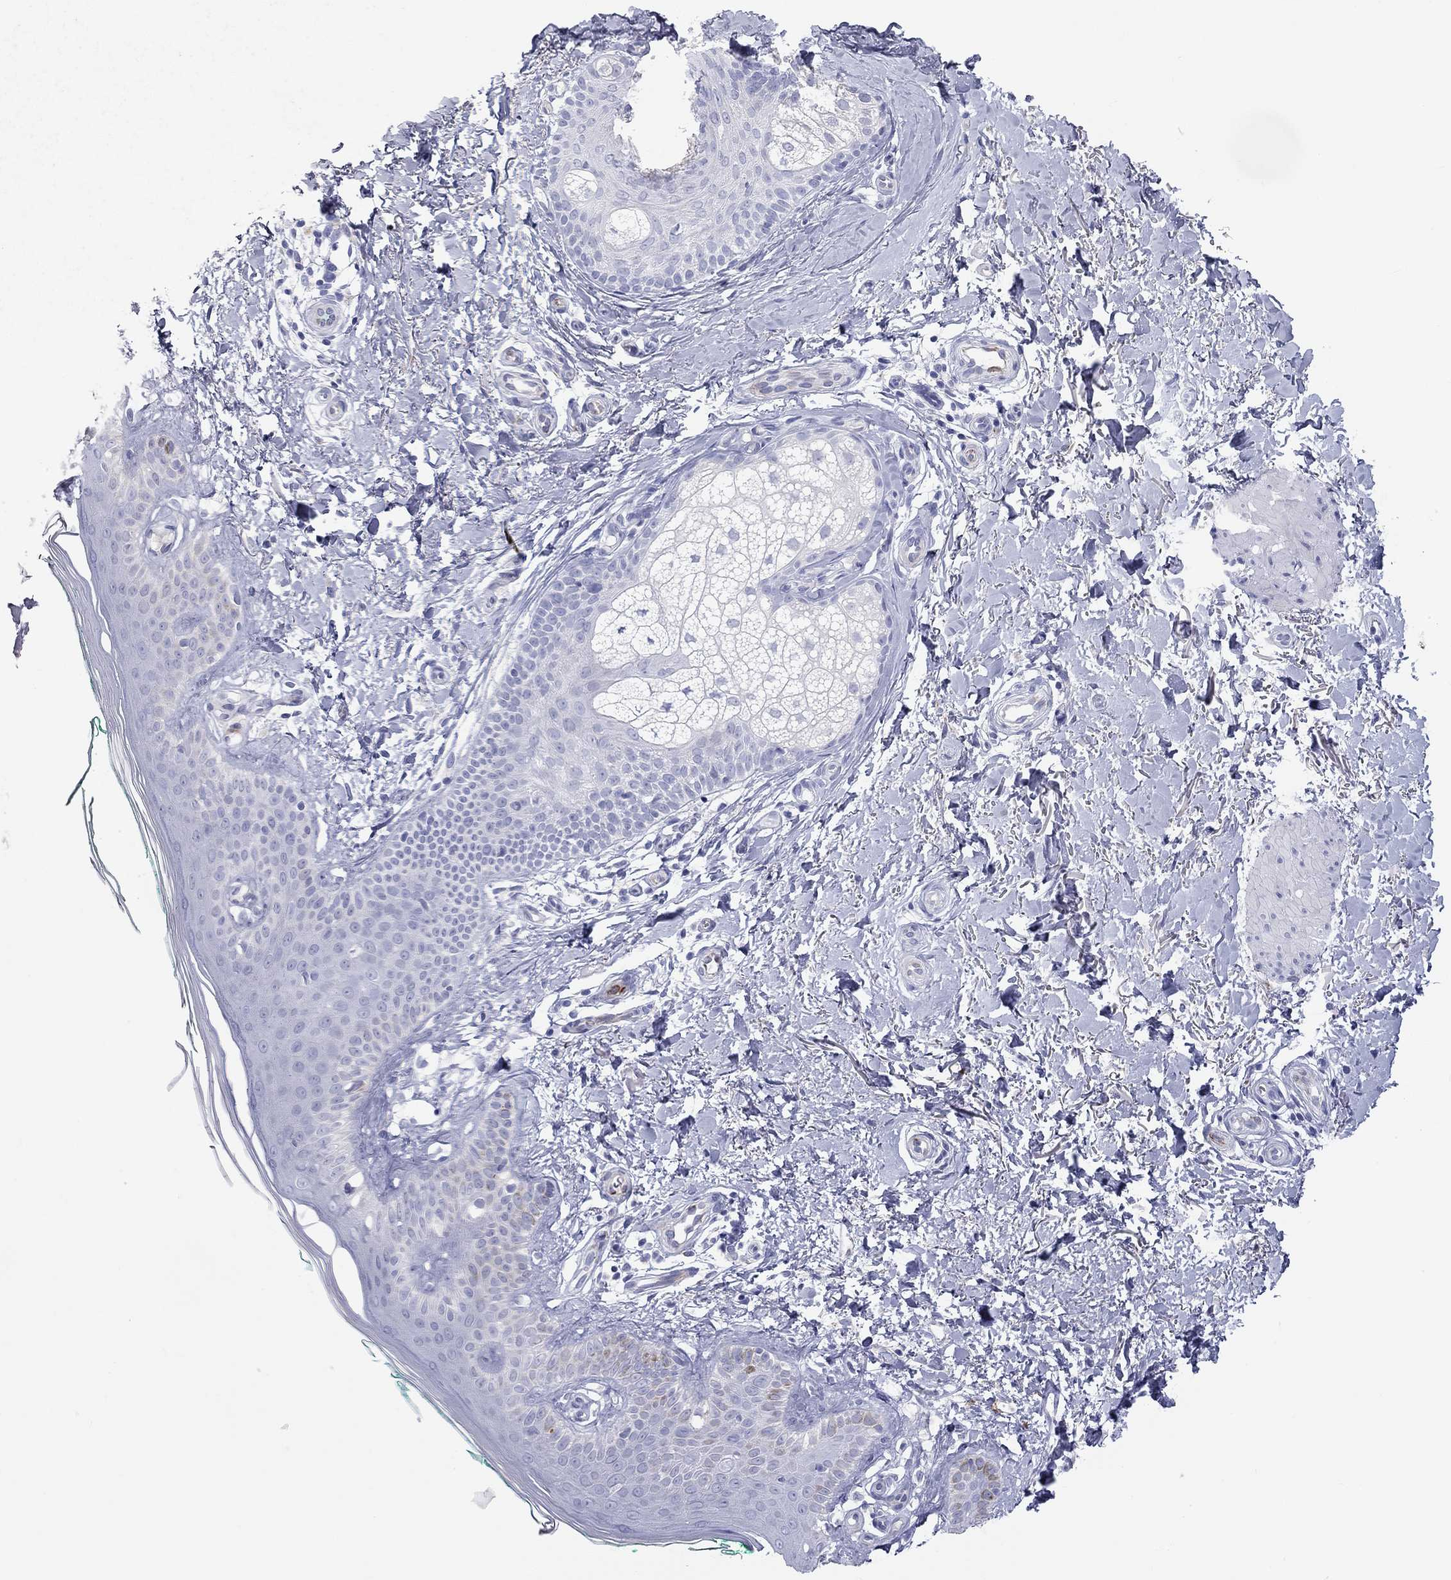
{"staining": {"intensity": "negative", "quantity": "none", "location": "none"}, "tissue": "skin", "cell_type": "Fibroblasts", "image_type": "normal", "snomed": [{"axis": "morphology", "description": "Normal tissue, NOS"}, {"axis": "morphology", "description": "Inflammation, NOS"}, {"axis": "morphology", "description": "Fibrosis, NOS"}, {"axis": "topography", "description": "Skin"}], "caption": "Immunohistochemical staining of benign human skin reveals no significant staining in fibroblasts.", "gene": "PCDHGC5", "patient": {"sex": "male", "age": 71}}